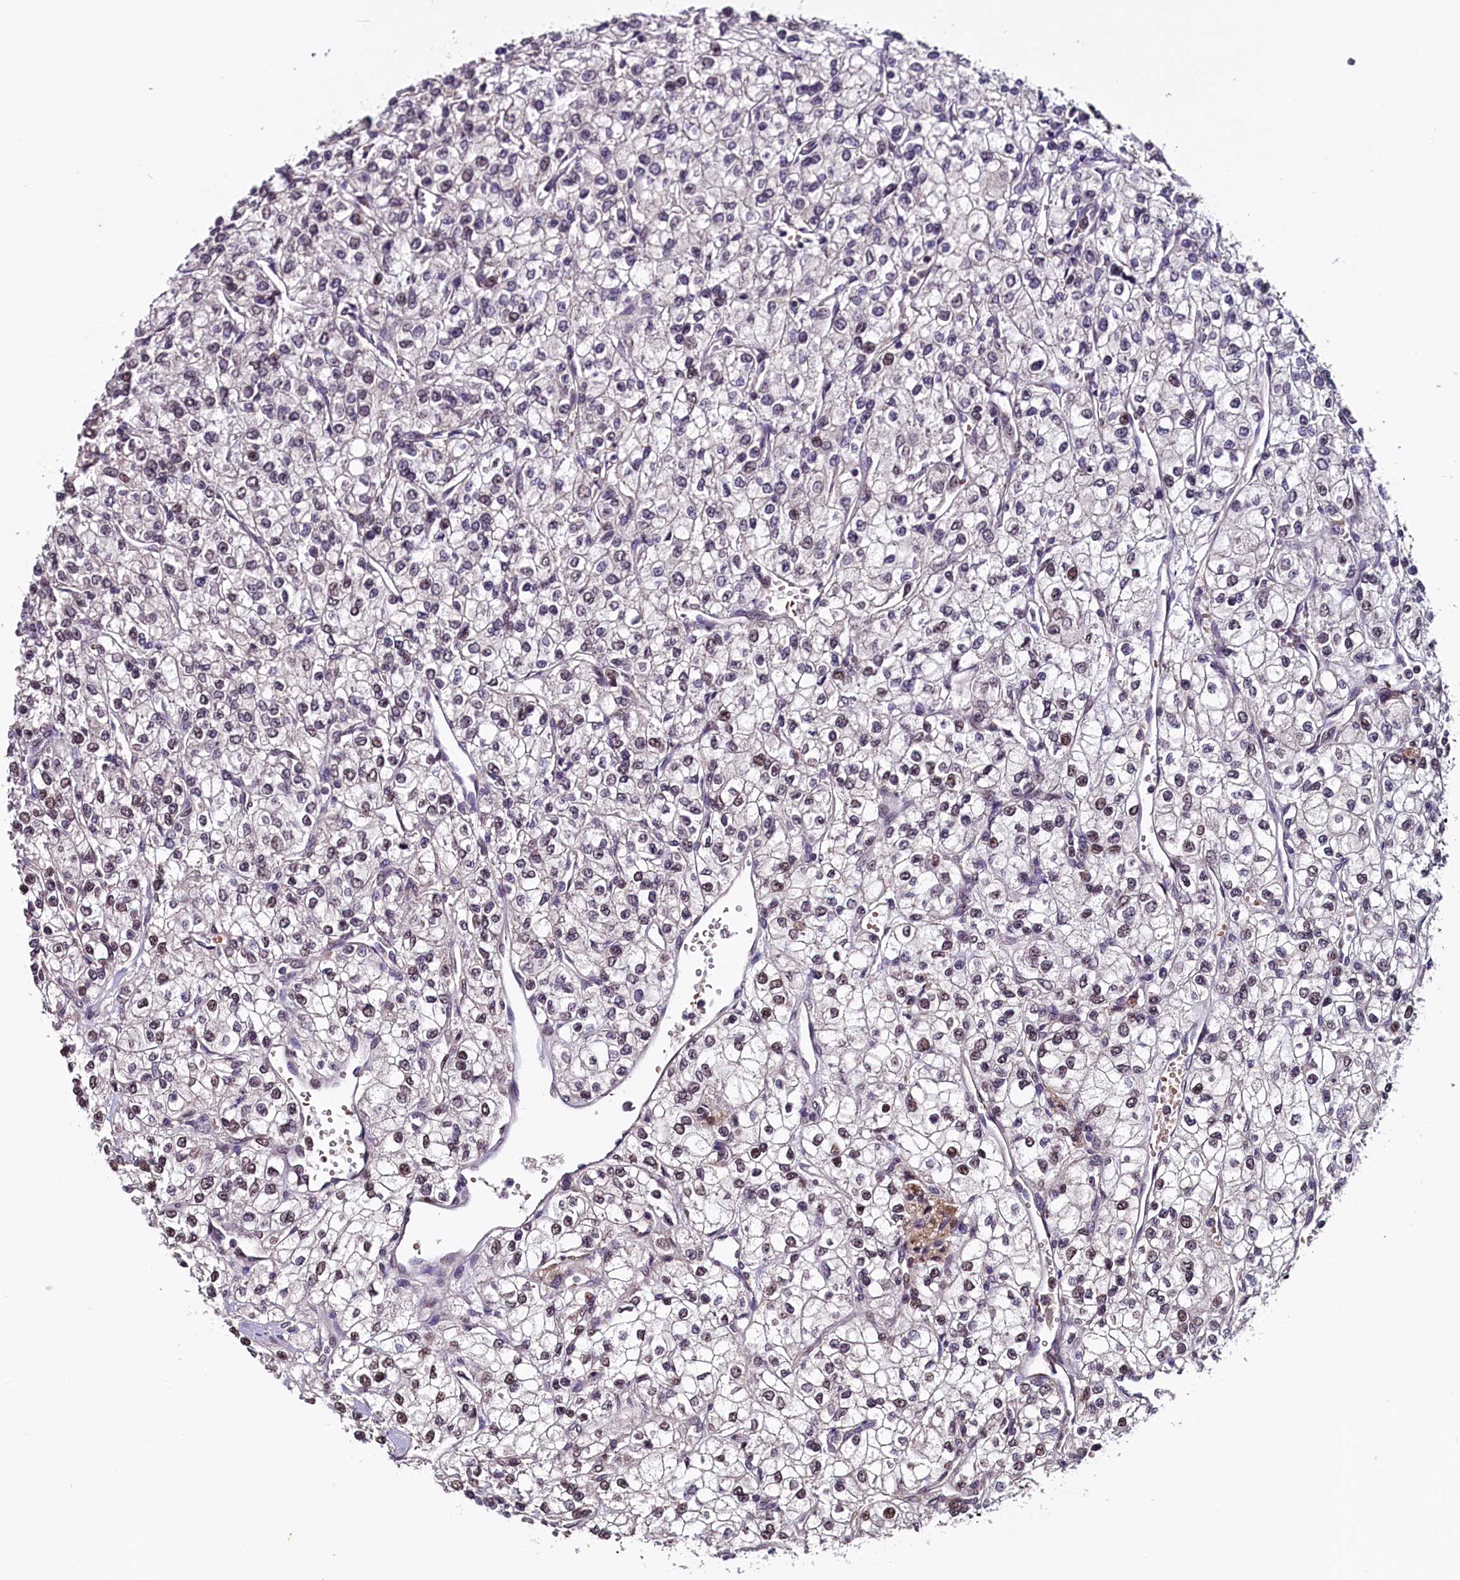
{"staining": {"intensity": "weak", "quantity": "<25%", "location": "nuclear"}, "tissue": "renal cancer", "cell_type": "Tumor cells", "image_type": "cancer", "snomed": [{"axis": "morphology", "description": "Adenocarcinoma, NOS"}, {"axis": "topography", "description": "Kidney"}], "caption": "An immunohistochemistry image of renal cancer (adenocarcinoma) is shown. There is no staining in tumor cells of renal cancer (adenocarcinoma).", "gene": "RNMT", "patient": {"sex": "male", "age": 80}}